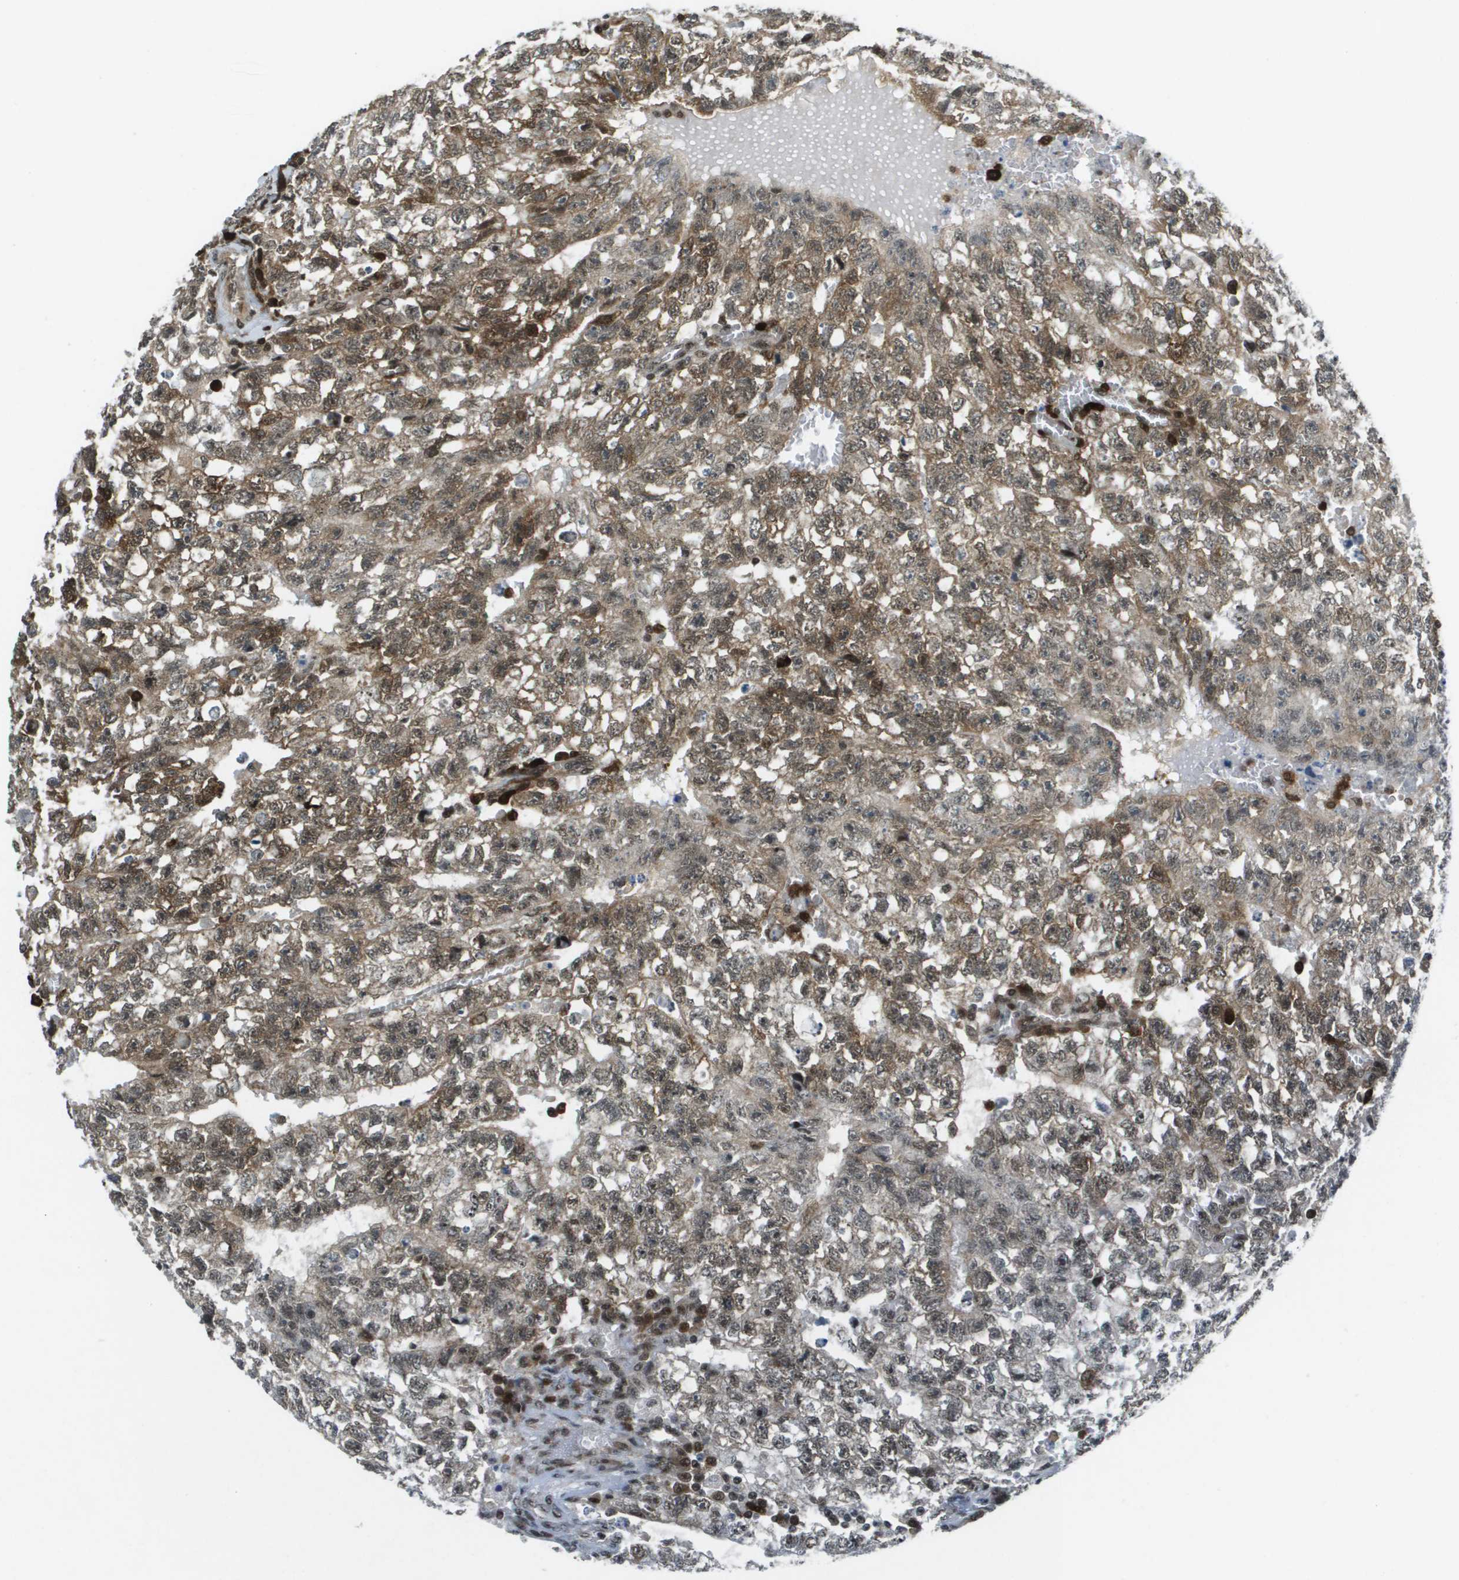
{"staining": {"intensity": "moderate", "quantity": ">75%", "location": "cytoplasmic/membranous,nuclear"}, "tissue": "testis cancer", "cell_type": "Tumor cells", "image_type": "cancer", "snomed": [{"axis": "morphology", "description": "Seminoma, NOS"}, {"axis": "morphology", "description": "Carcinoma, Embryonal, NOS"}, {"axis": "topography", "description": "Testis"}], "caption": "Immunohistochemistry (IHC) of testis cancer (embryonal carcinoma) shows medium levels of moderate cytoplasmic/membranous and nuclear staining in approximately >75% of tumor cells. Nuclei are stained in blue.", "gene": "IRF7", "patient": {"sex": "male", "age": 38}}